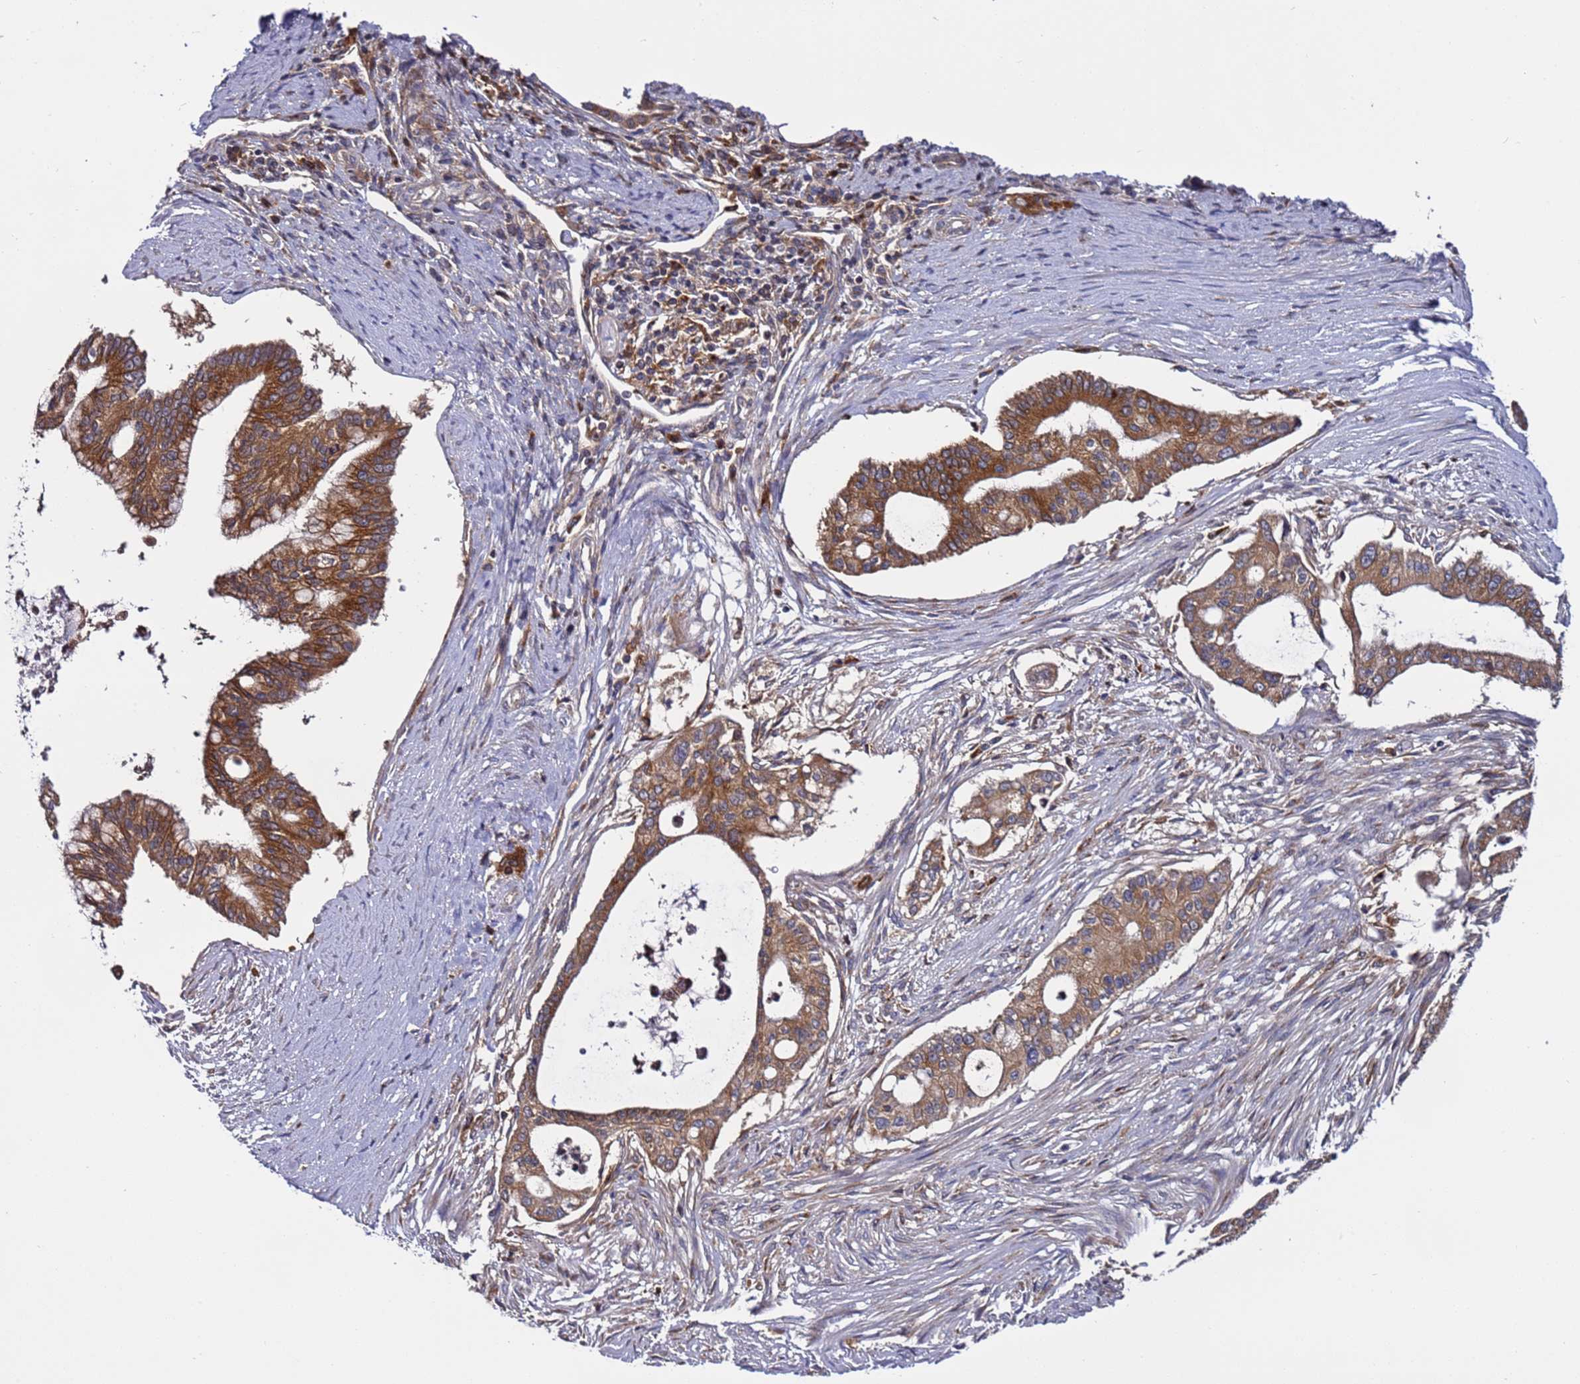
{"staining": {"intensity": "moderate", "quantity": ">75%", "location": "cytoplasmic/membranous"}, "tissue": "pancreatic cancer", "cell_type": "Tumor cells", "image_type": "cancer", "snomed": [{"axis": "morphology", "description": "Adenocarcinoma, NOS"}, {"axis": "topography", "description": "Pancreas"}], "caption": "A high-resolution histopathology image shows IHC staining of pancreatic cancer, which displays moderate cytoplasmic/membranous positivity in about >75% of tumor cells.", "gene": "TMEM176B", "patient": {"sex": "male", "age": 46}}